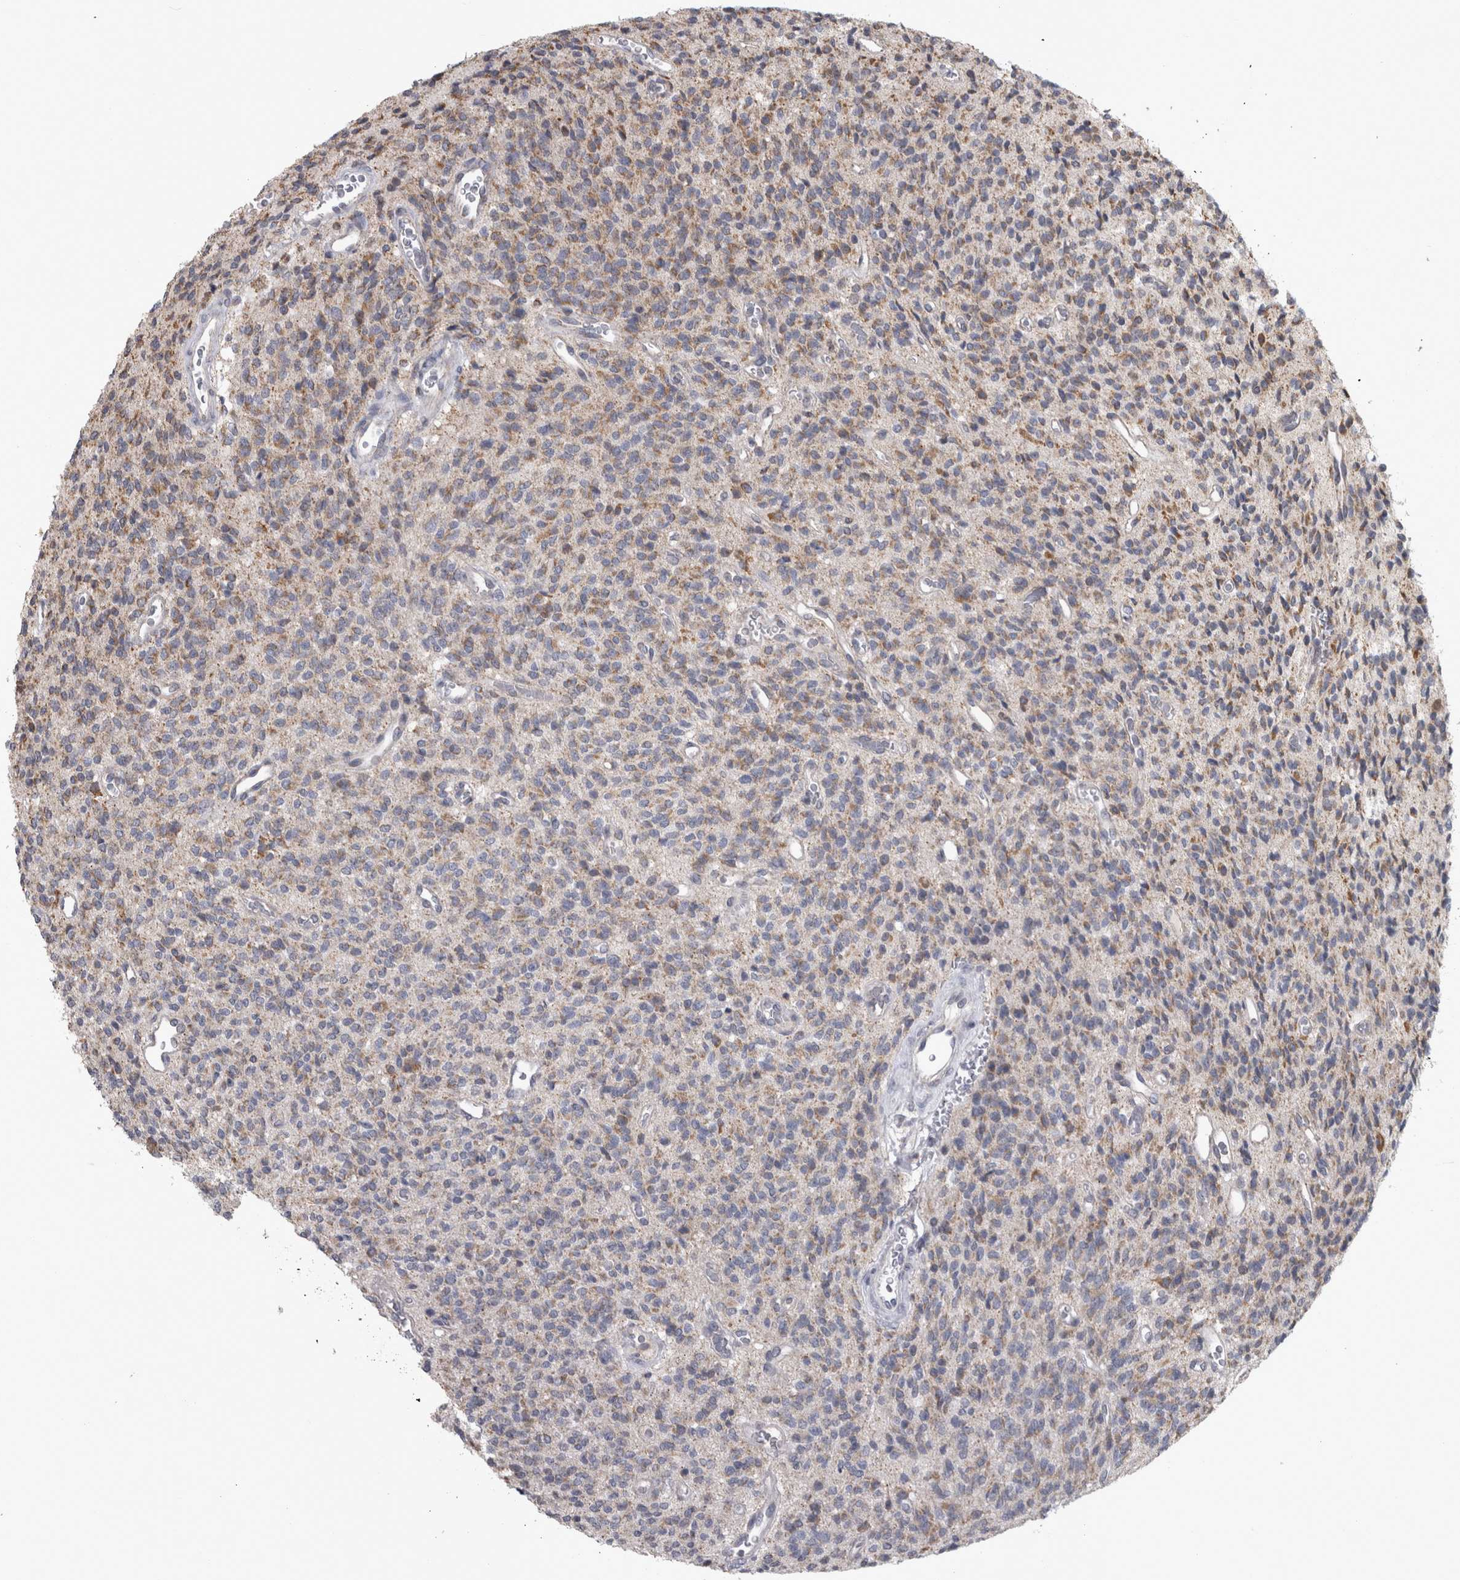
{"staining": {"intensity": "moderate", "quantity": ">75%", "location": "cytoplasmic/membranous"}, "tissue": "glioma", "cell_type": "Tumor cells", "image_type": "cancer", "snomed": [{"axis": "morphology", "description": "Glioma, malignant, High grade"}, {"axis": "topography", "description": "Brain"}], "caption": "DAB (3,3'-diaminobenzidine) immunohistochemical staining of human glioma exhibits moderate cytoplasmic/membranous protein positivity in about >75% of tumor cells. The protein of interest is shown in brown color, while the nuclei are stained blue.", "gene": "DBT", "patient": {"sex": "male", "age": 34}}